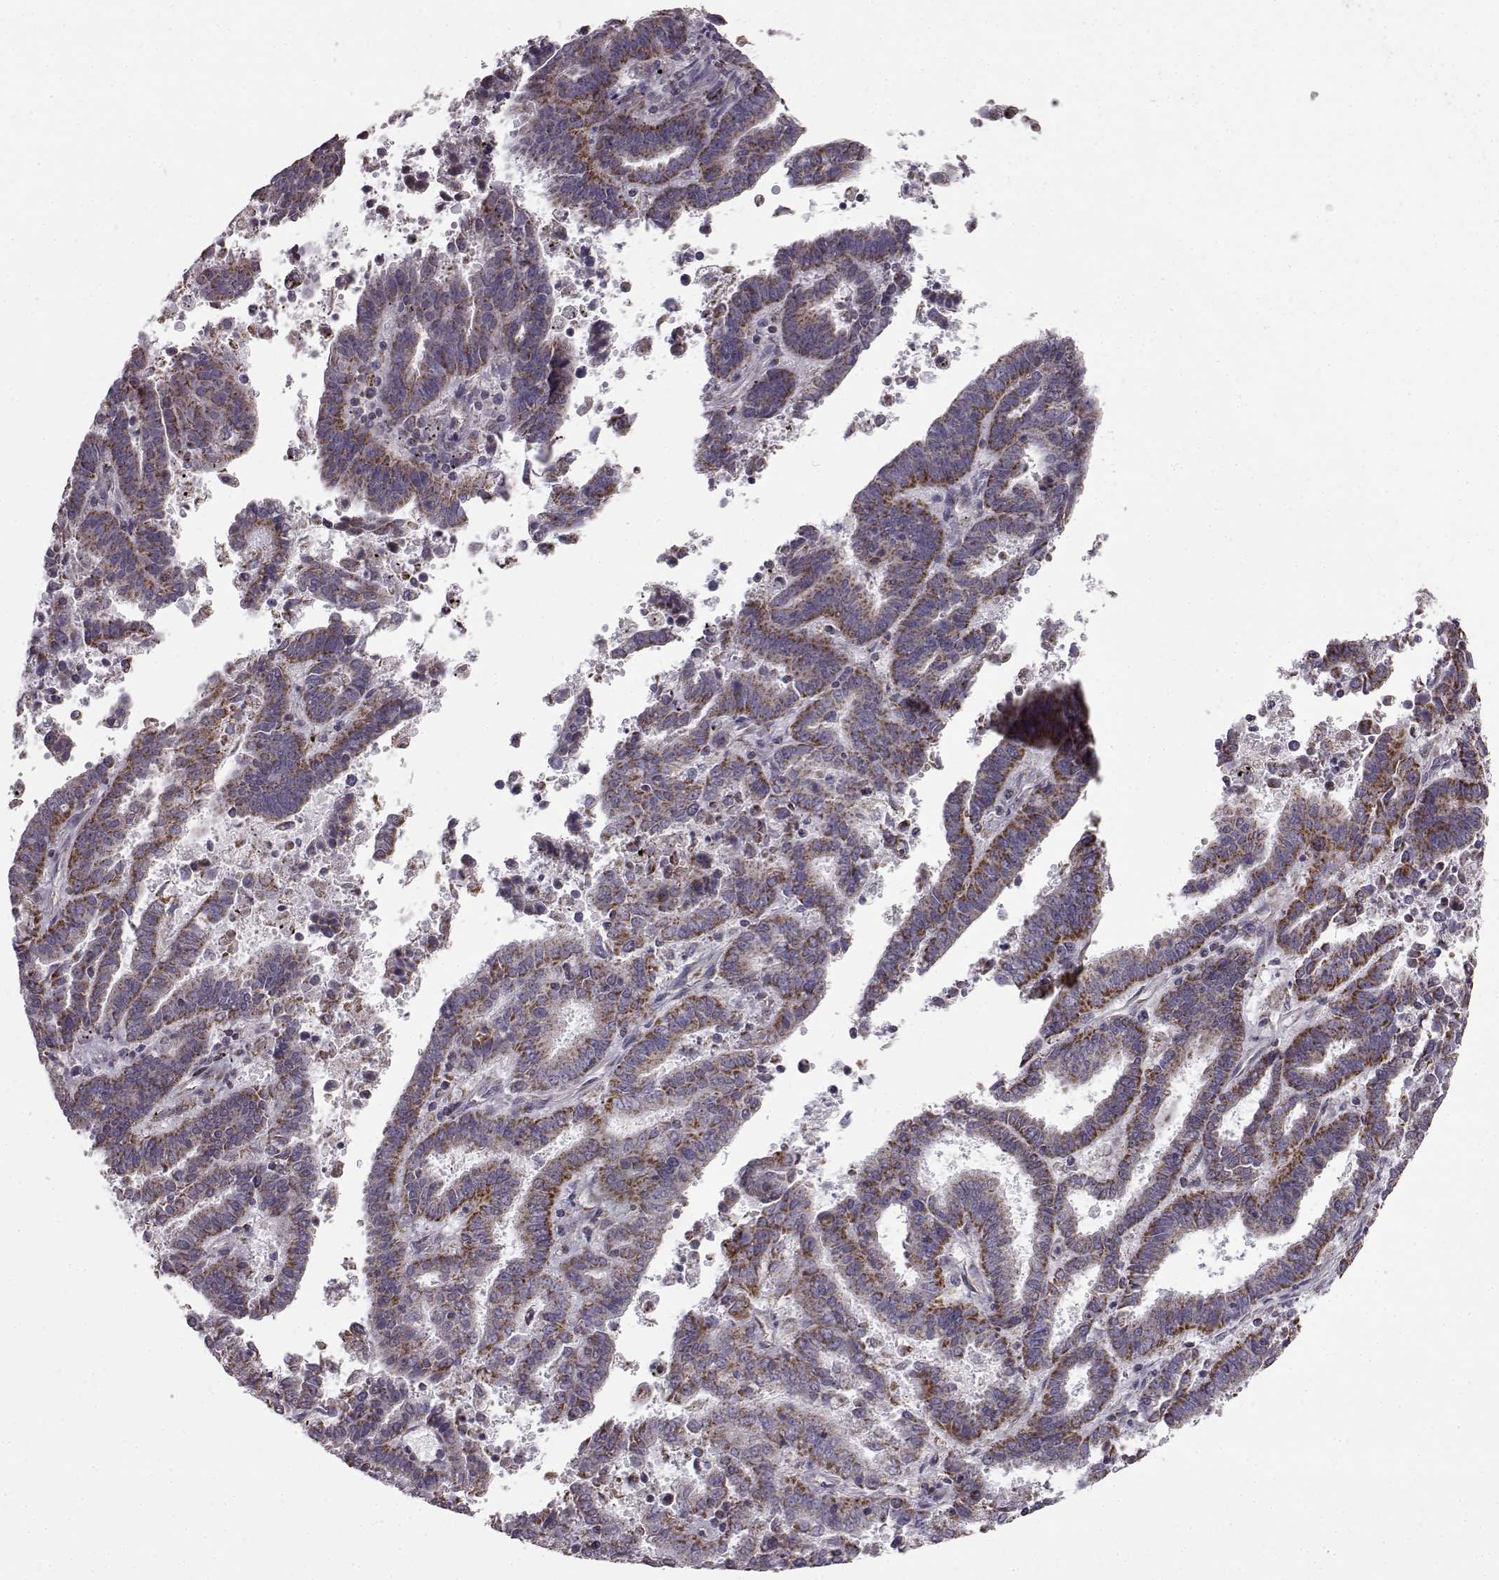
{"staining": {"intensity": "strong", "quantity": ">75%", "location": "cytoplasmic/membranous"}, "tissue": "endometrial cancer", "cell_type": "Tumor cells", "image_type": "cancer", "snomed": [{"axis": "morphology", "description": "Adenocarcinoma, NOS"}, {"axis": "topography", "description": "Uterus"}], "caption": "High-power microscopy captured an immunohistochemistry (IHC) micrograph of endometrial adenocarcinoma, revealing strong cytoplasmic/membranous positivity in about >75% of tumor cells. Nuclei are stained in blue.", "gene": "FAM8A1", "patient": {"sex": "female", "age": 83}}